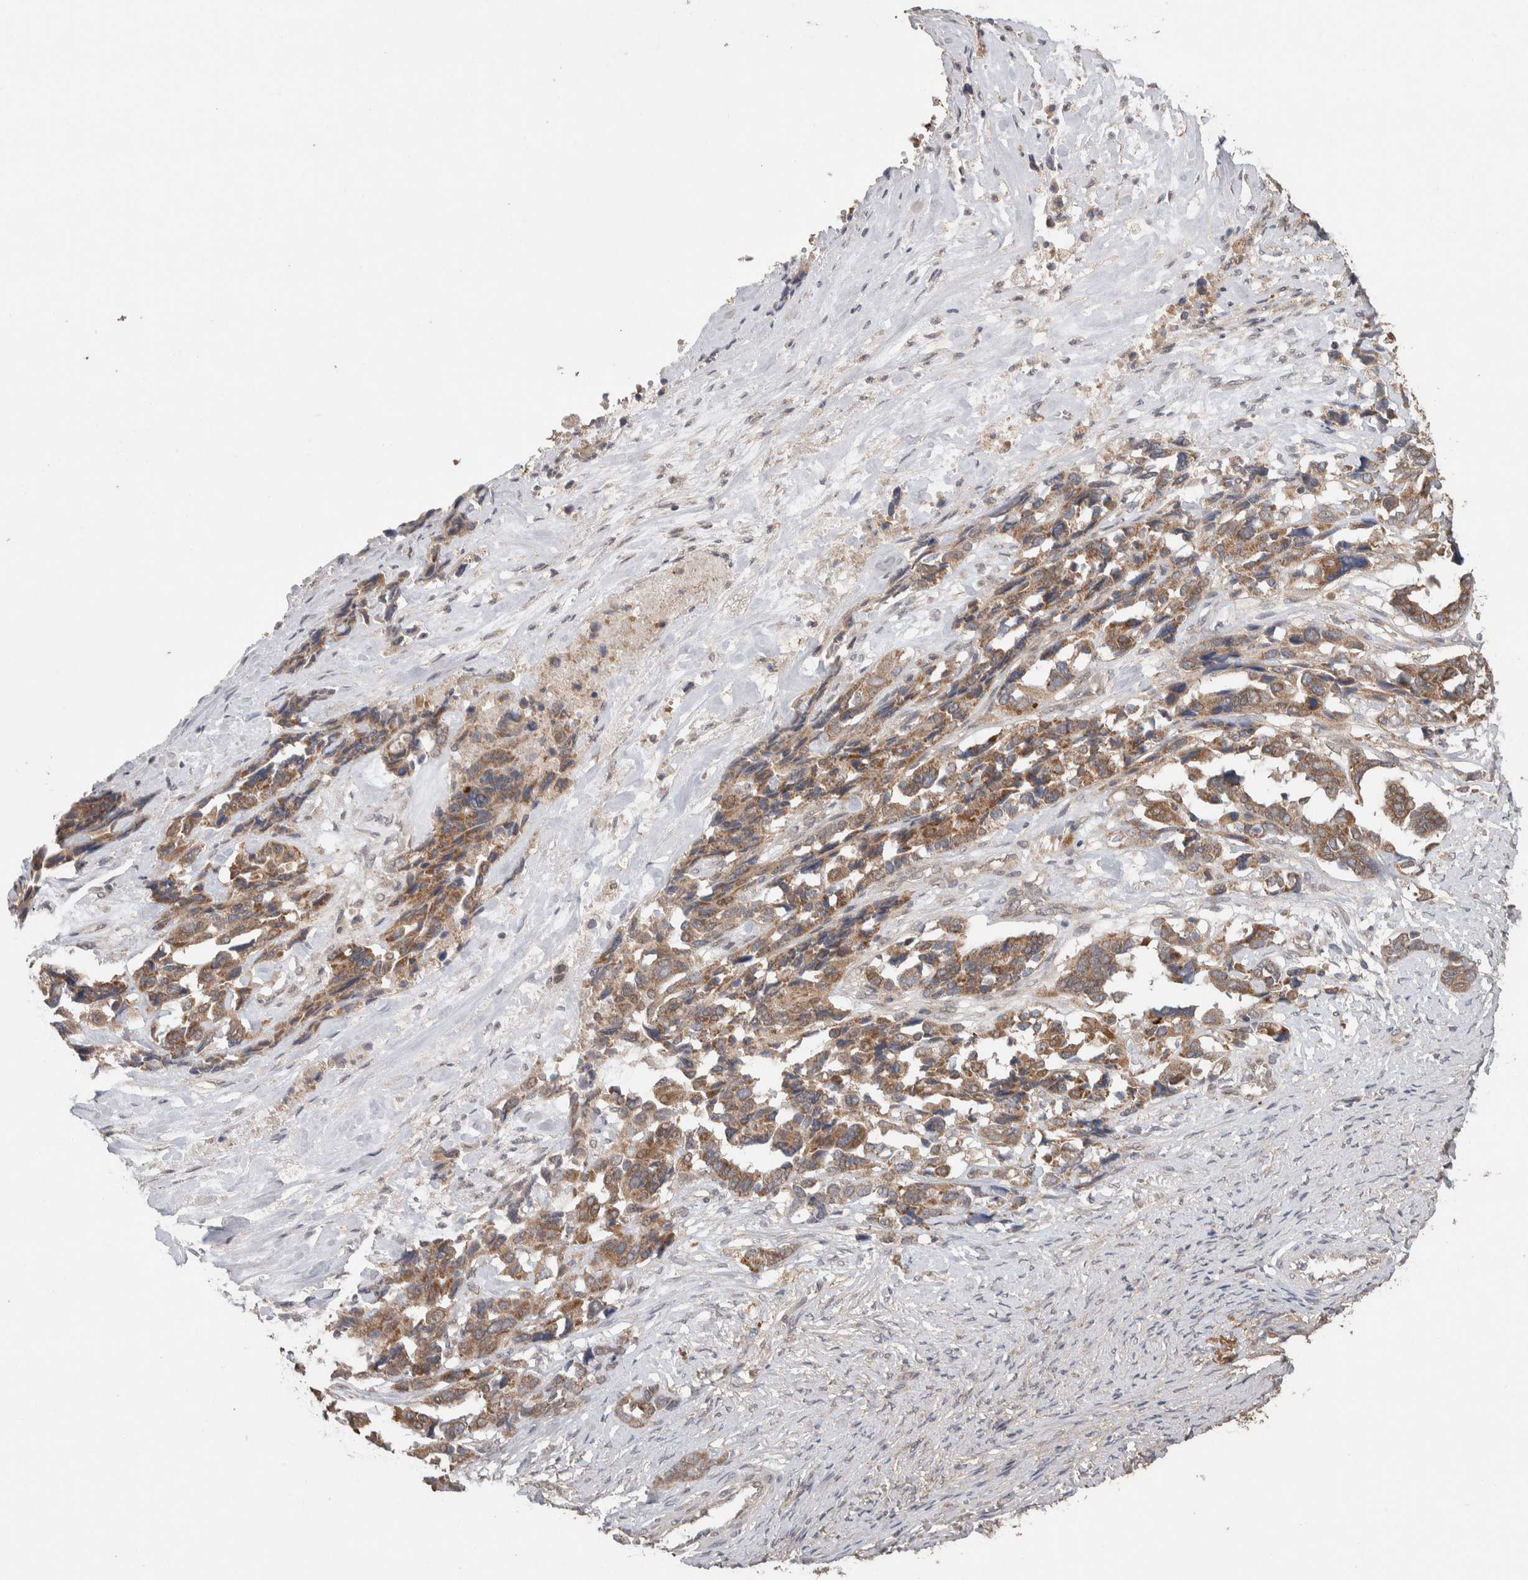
{"staining": {"intensity": "weak", "quantity": ">75%", "location": "cytoplasmic/membranous"}, "tissue": "ovarian cancer", "cell_type": "Tumor cells", "image_type": "cancer", "snomed": [{"axis": "morphology", "description": "Cystadenocarcinoma, serous, NOS"}, {"axis": "topography", "description": "Ovary"}], "caption": "Ovarian cancer (serous cystadenocarcinoma) stained with a protein marker demonstrates weak staining in tumor cells.", "gene": "KCNJ5", "patient": {"sex": "female", "age": 44}}